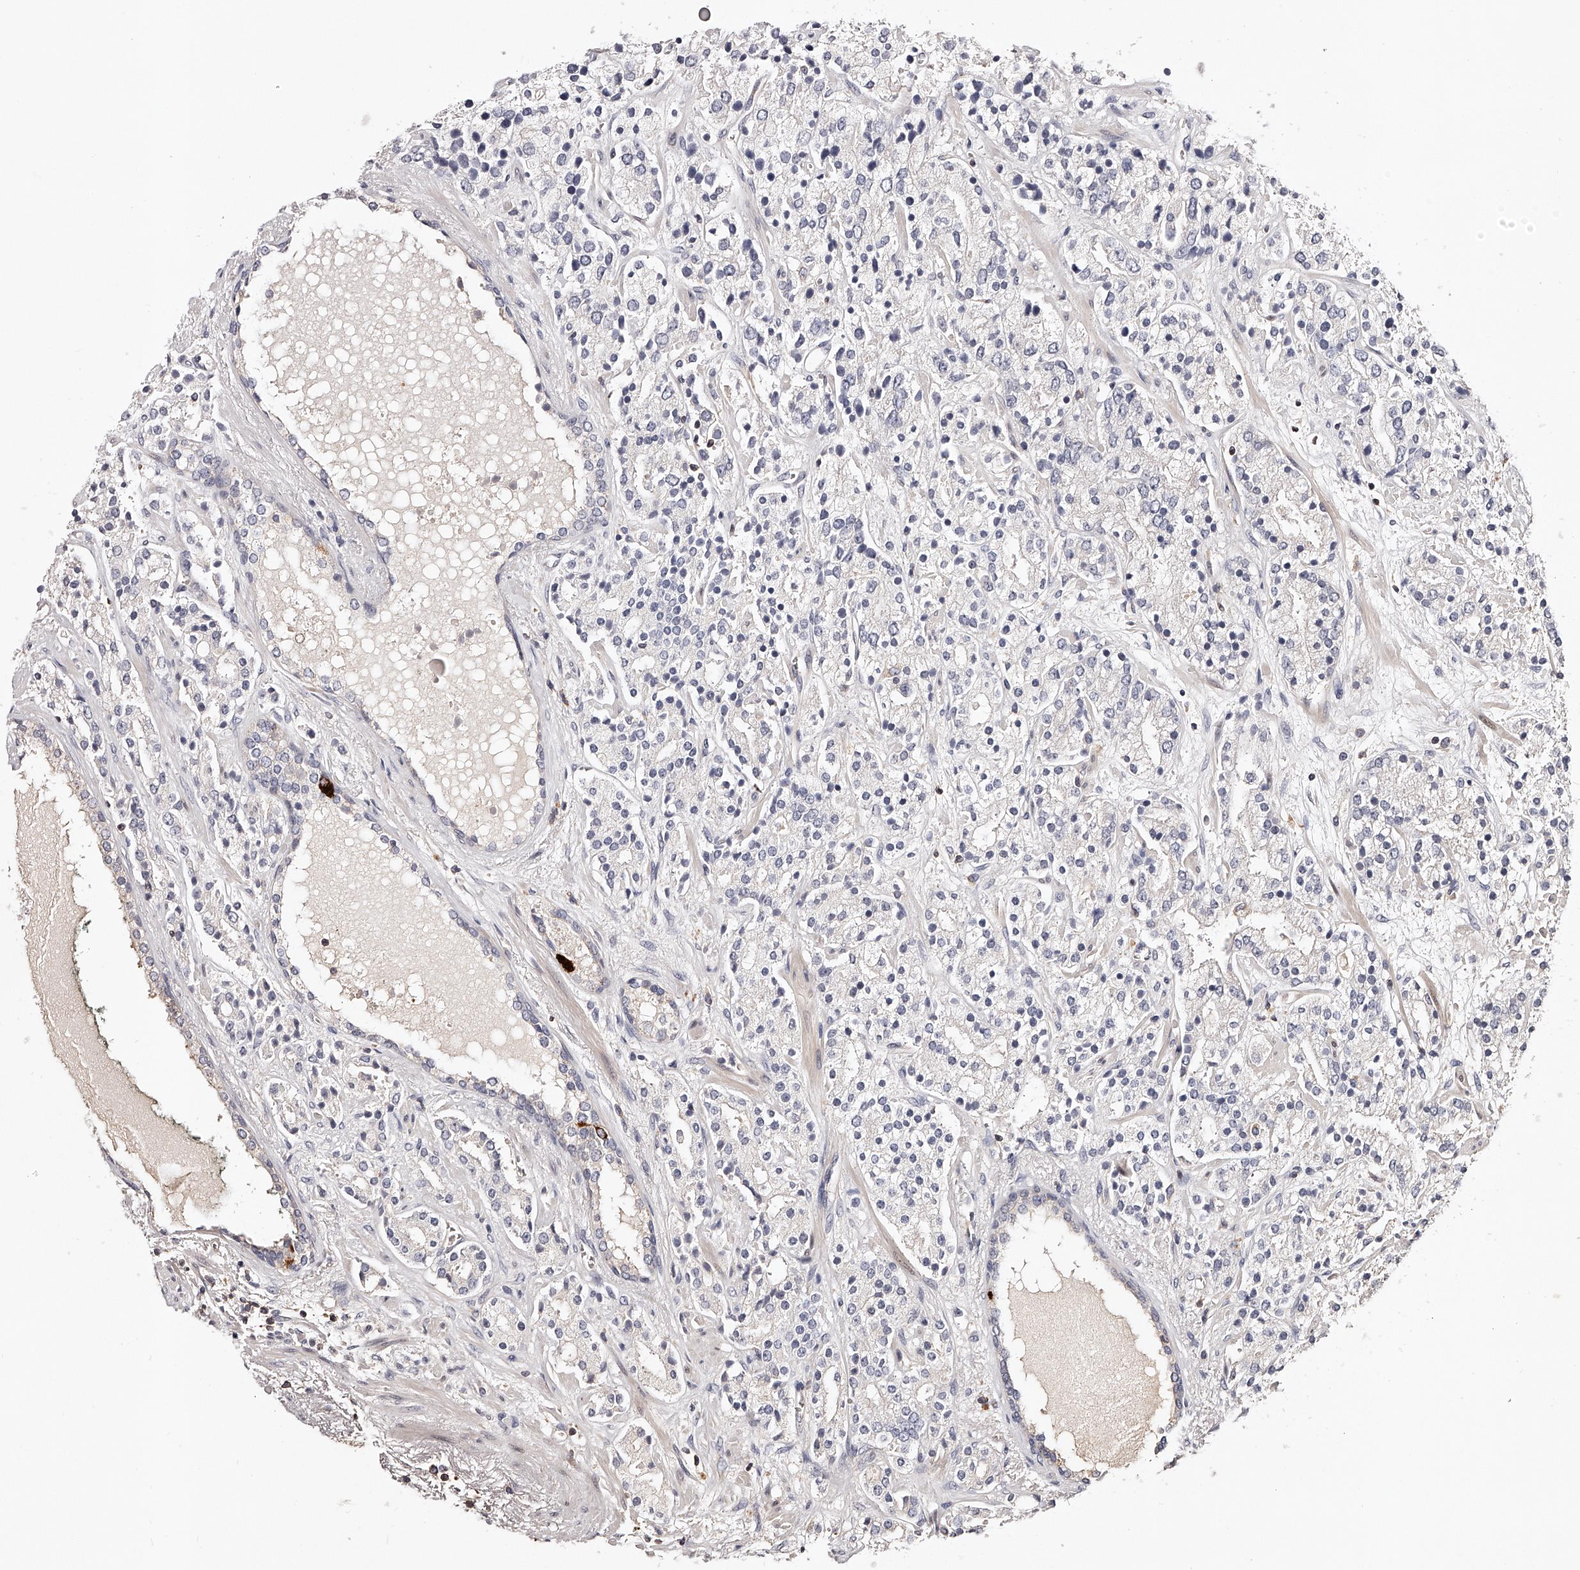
{"staining": {"intensity": "negative", "quantity": "none", "location": "none"}, "tissue": "prostate cancer", "cell_type": "Tumor cells", "image_type": "cancer", "snomed": [{"axis": "morphology", "description": "Adenocarcinoma, High grade"}, {"axis": "topography", "description": "Prostate"}], "caption": "A photomicrograph of prostate high-grade adenocarcinoma stained for a protein exhibits no brown staining in tumor cells. Brightfield microscopy of immunohistochemistry stained with DAB (3,3'-diaminobenzidine) (brown) and hematoxylin (blue), captured at high magnification.", "gene": "PHACTR1", "patient": {"sex": "male", "age": 71}}